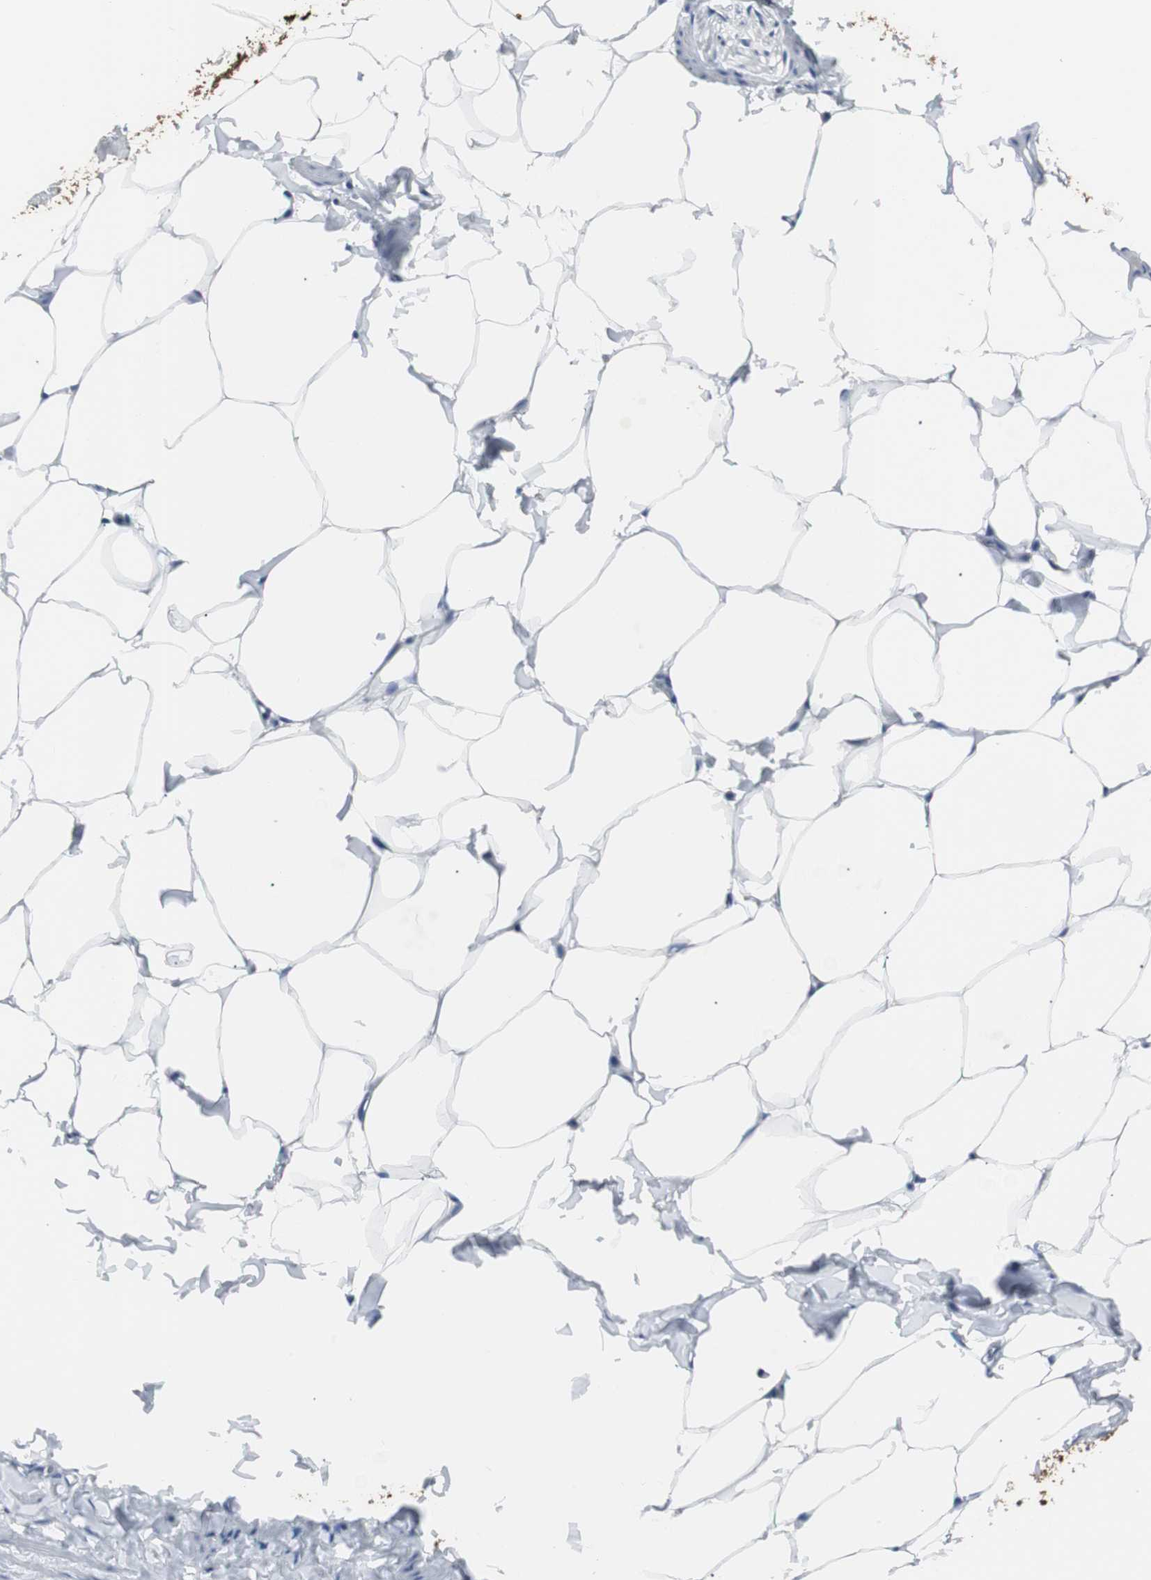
{"staining": {"intensity": "negative", "quantity": "none", "location": "none"}, "tissue": "adipose tissue", "cell_type": "Adipocytes", "image_type": "normal", "snomed": [{"axis": "morphology", "description": "Normal tissue, NOS"}, {"axis": "topography", "description": "Vascular tissue"}], "caption": "The immunohistochemistry photomicrograph has no significant staining in adipocytes of adipose tissue. (IHC, brightfield microscopy, high magnification).", "gene": "GAP43", "patient": {"sex": "male", "age": 41}}